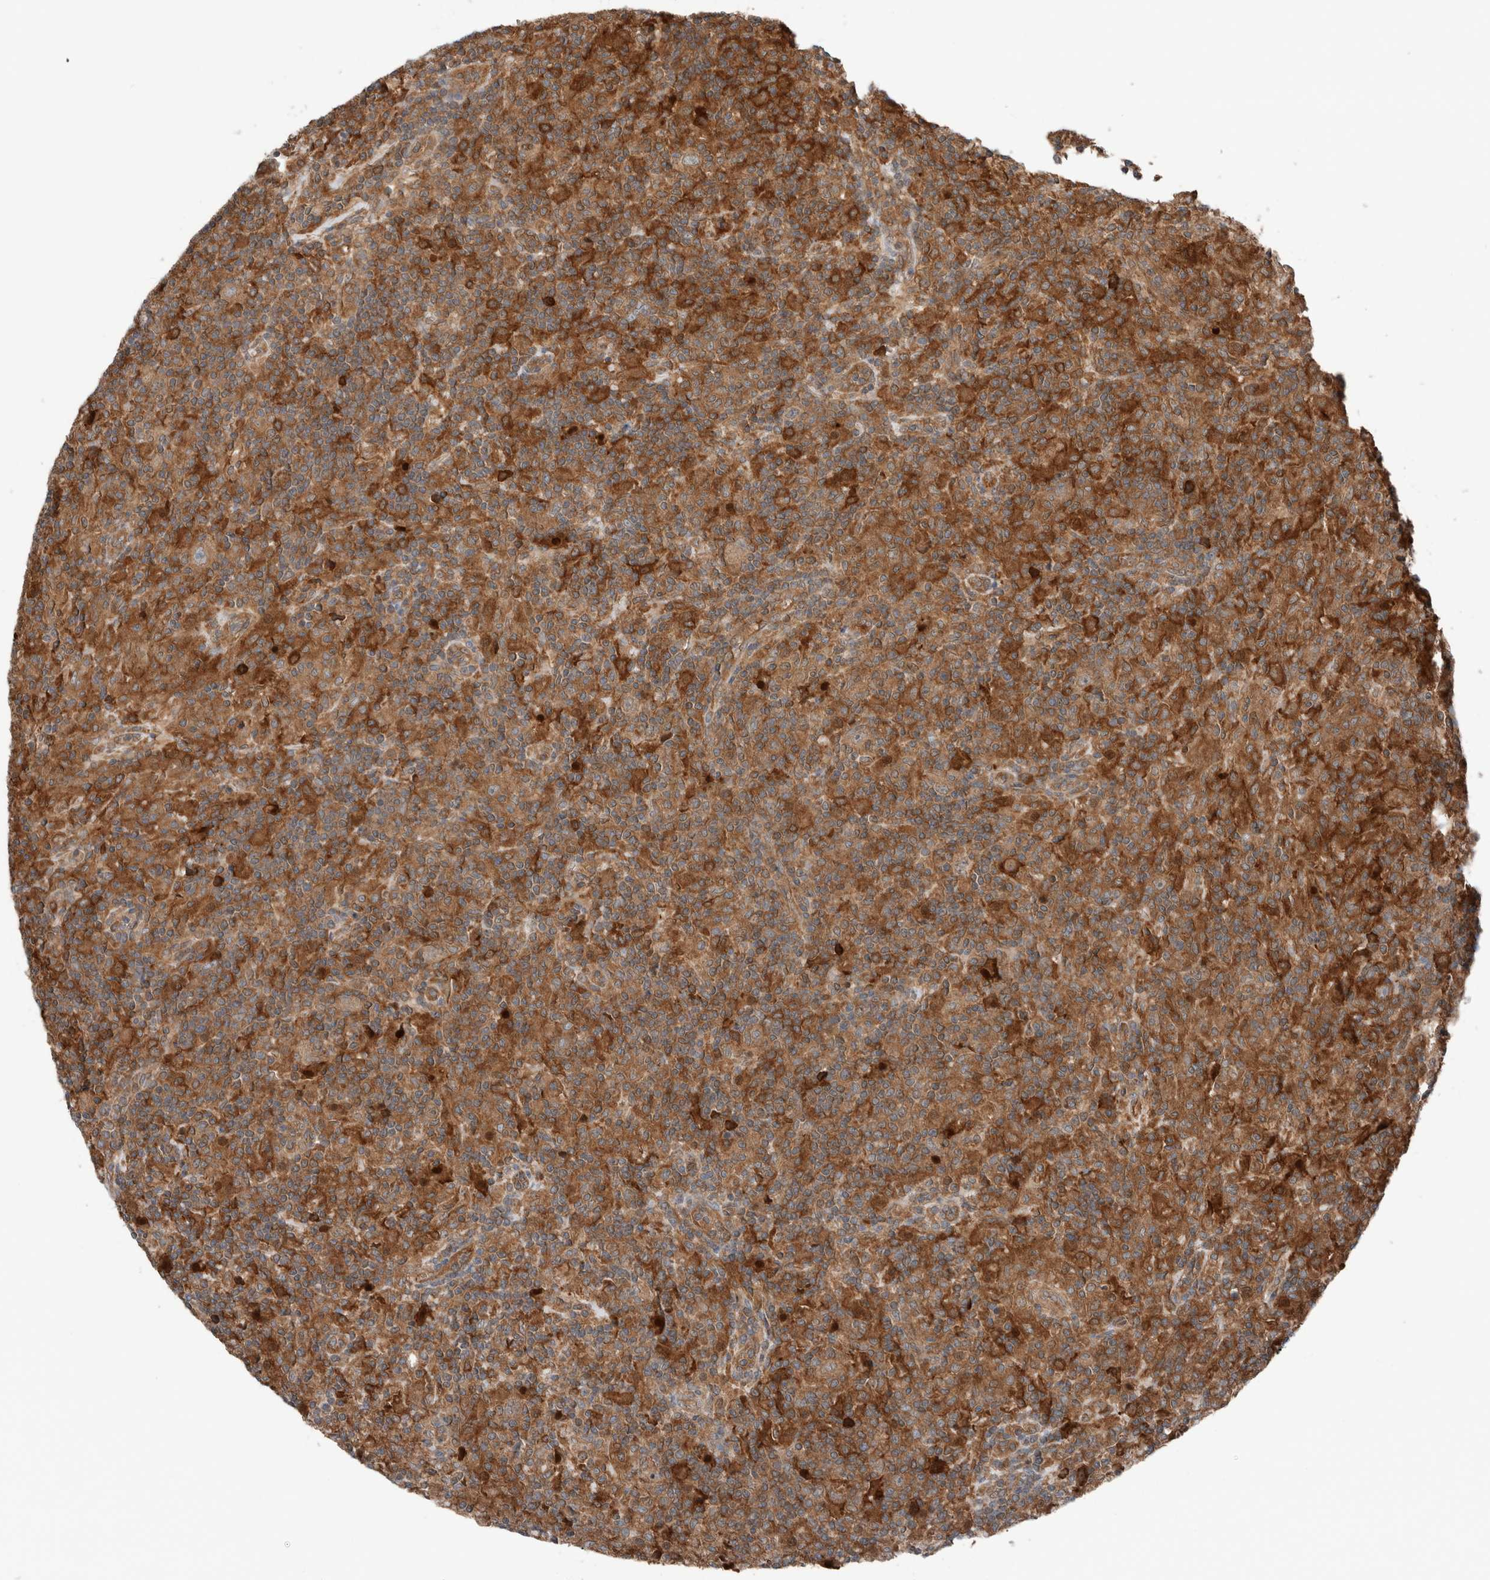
{"staining": {"intensity": "moderate", "quantity": ">75%", "location": "cytoplasmic/membranous"}, "tissue": "lymphoma", "cell_type": "Tumor cells", "image_type": "cancer", "snomed": [{"axis": "morphology", "description": "Hodgkin's disease, NOS"}, {"axis": "topography", "description": "Lymph node"}], "caption": "A photomicrograph of human lymphoma stained for a protein shows moderate cytoplasmic/membranous brown staining in tumor cells. The protein is stained brown, and the nuclei are stained in blue (DAB (3,3'-diaminobenzidine) IHC with brightfield microscopy, high magnification).", "gene": "XPNPEP1", "patient": {"sex": "male", "age": 70}}